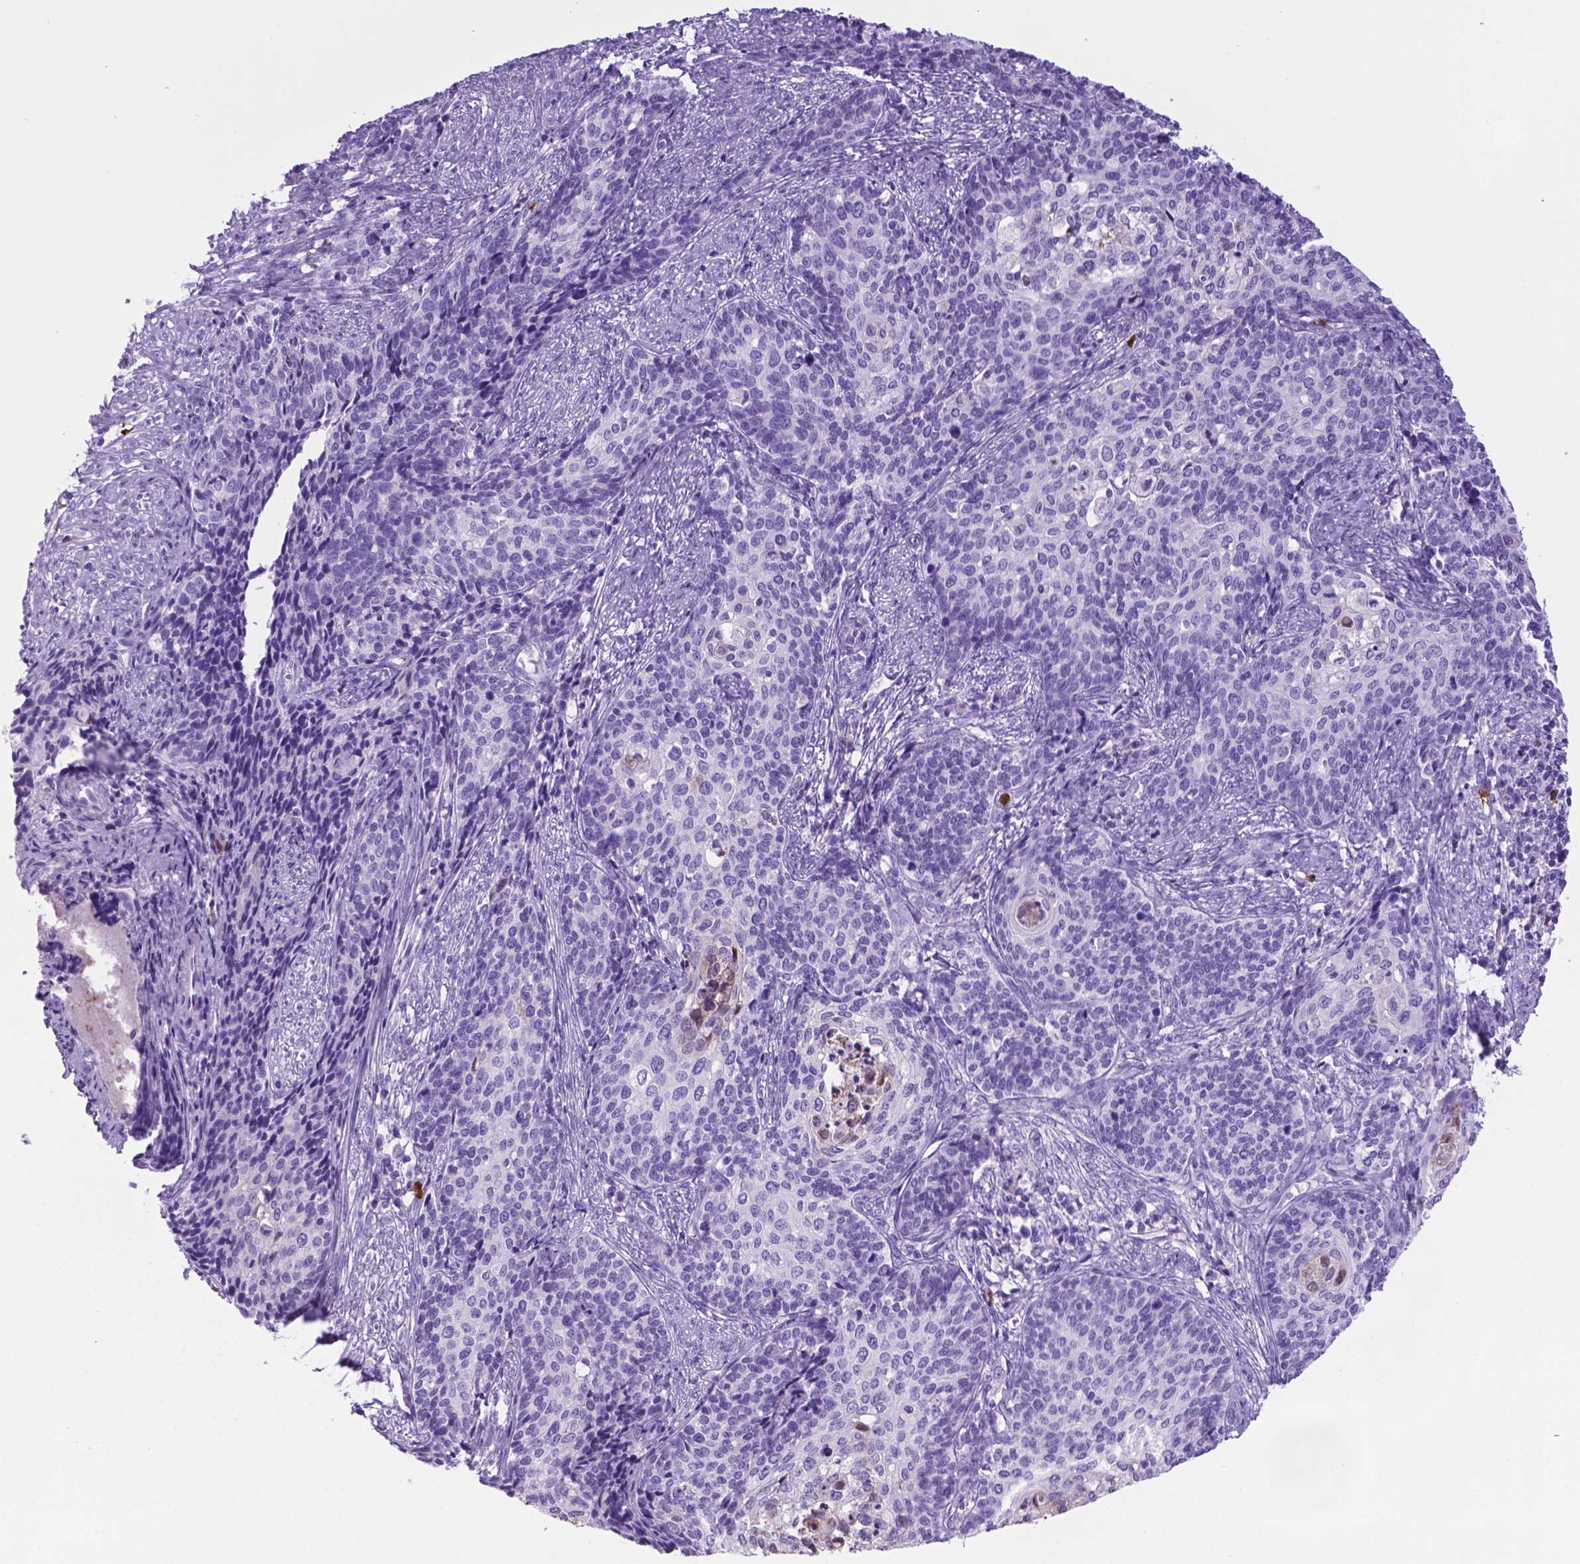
{"staining": {"intensity": "negative", "quantity": "none", "location": "none"}, "tissue": "cervical cancer", "cell_type": "Tumor cells", "image_type": "cancer", "snomed": [{"axis": "morphology", "description": "Squamous cell carcinoma, NOS"}, {"axis": "topography", "description": "Cervix"}], "caption": "Cervical cancer was stained to show a protein in brown. There is no significant positivity in tumor cells.", "gene": "LZTR1", "patient": {"sex": "female", "age": 39}}